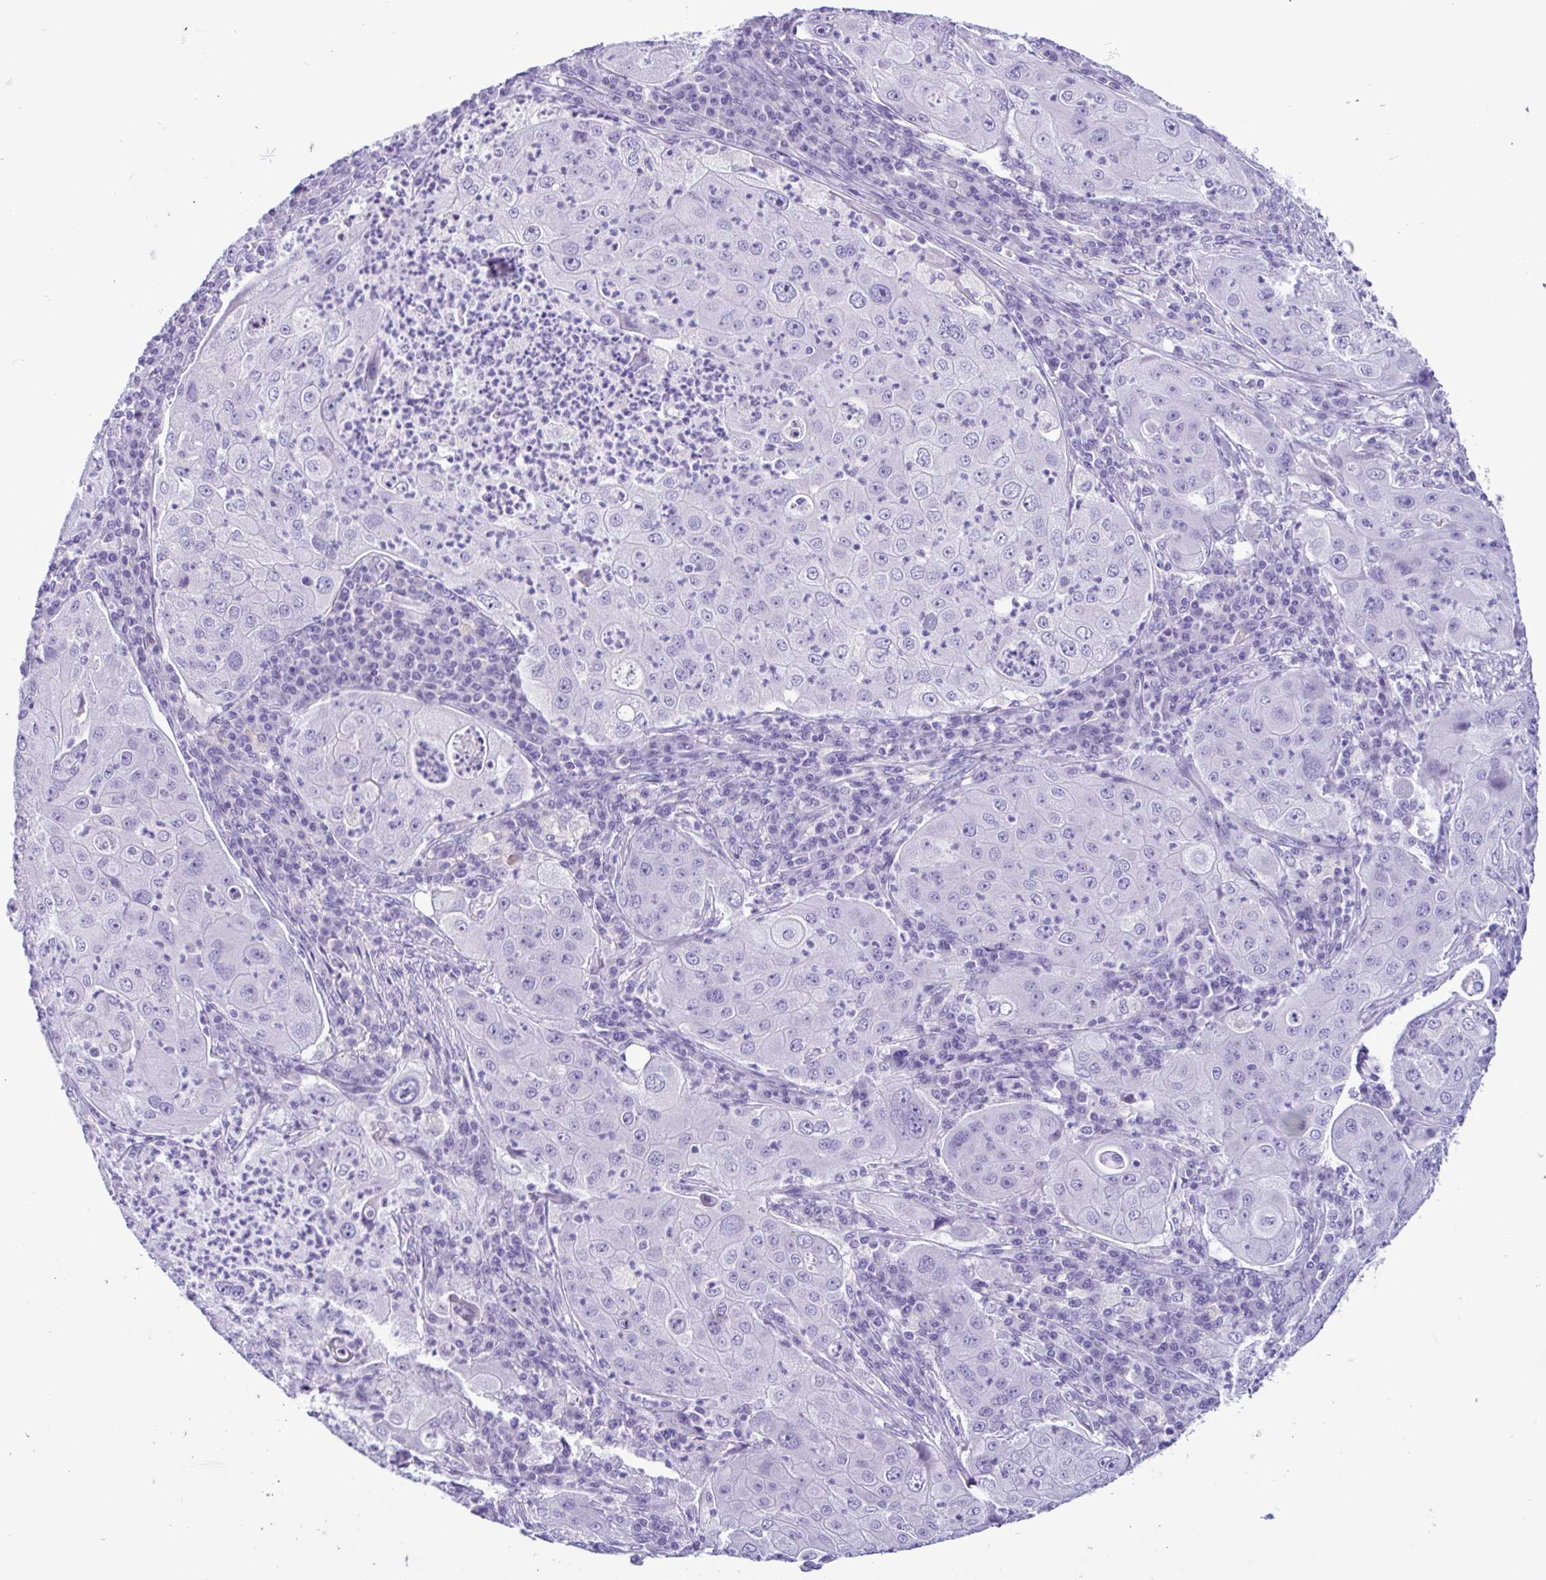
{"staining": {"intensity": "negative", "quantity": "none", "location": "none"}, "tissue": "lung cancer", "cell_type": "Tumor cells", "image_type": "cancer", "snomed": [{"axis": "morphology", "description": "Squamous cell carcinoma, NOS"}, {"axis": "topography", "description": "Lung"}], "caption": "Image shows no protein expression in tumor cells of lung cancer tissue.", "gene": "SPATA16", "patient": {"sex": "female", "age": 59}}